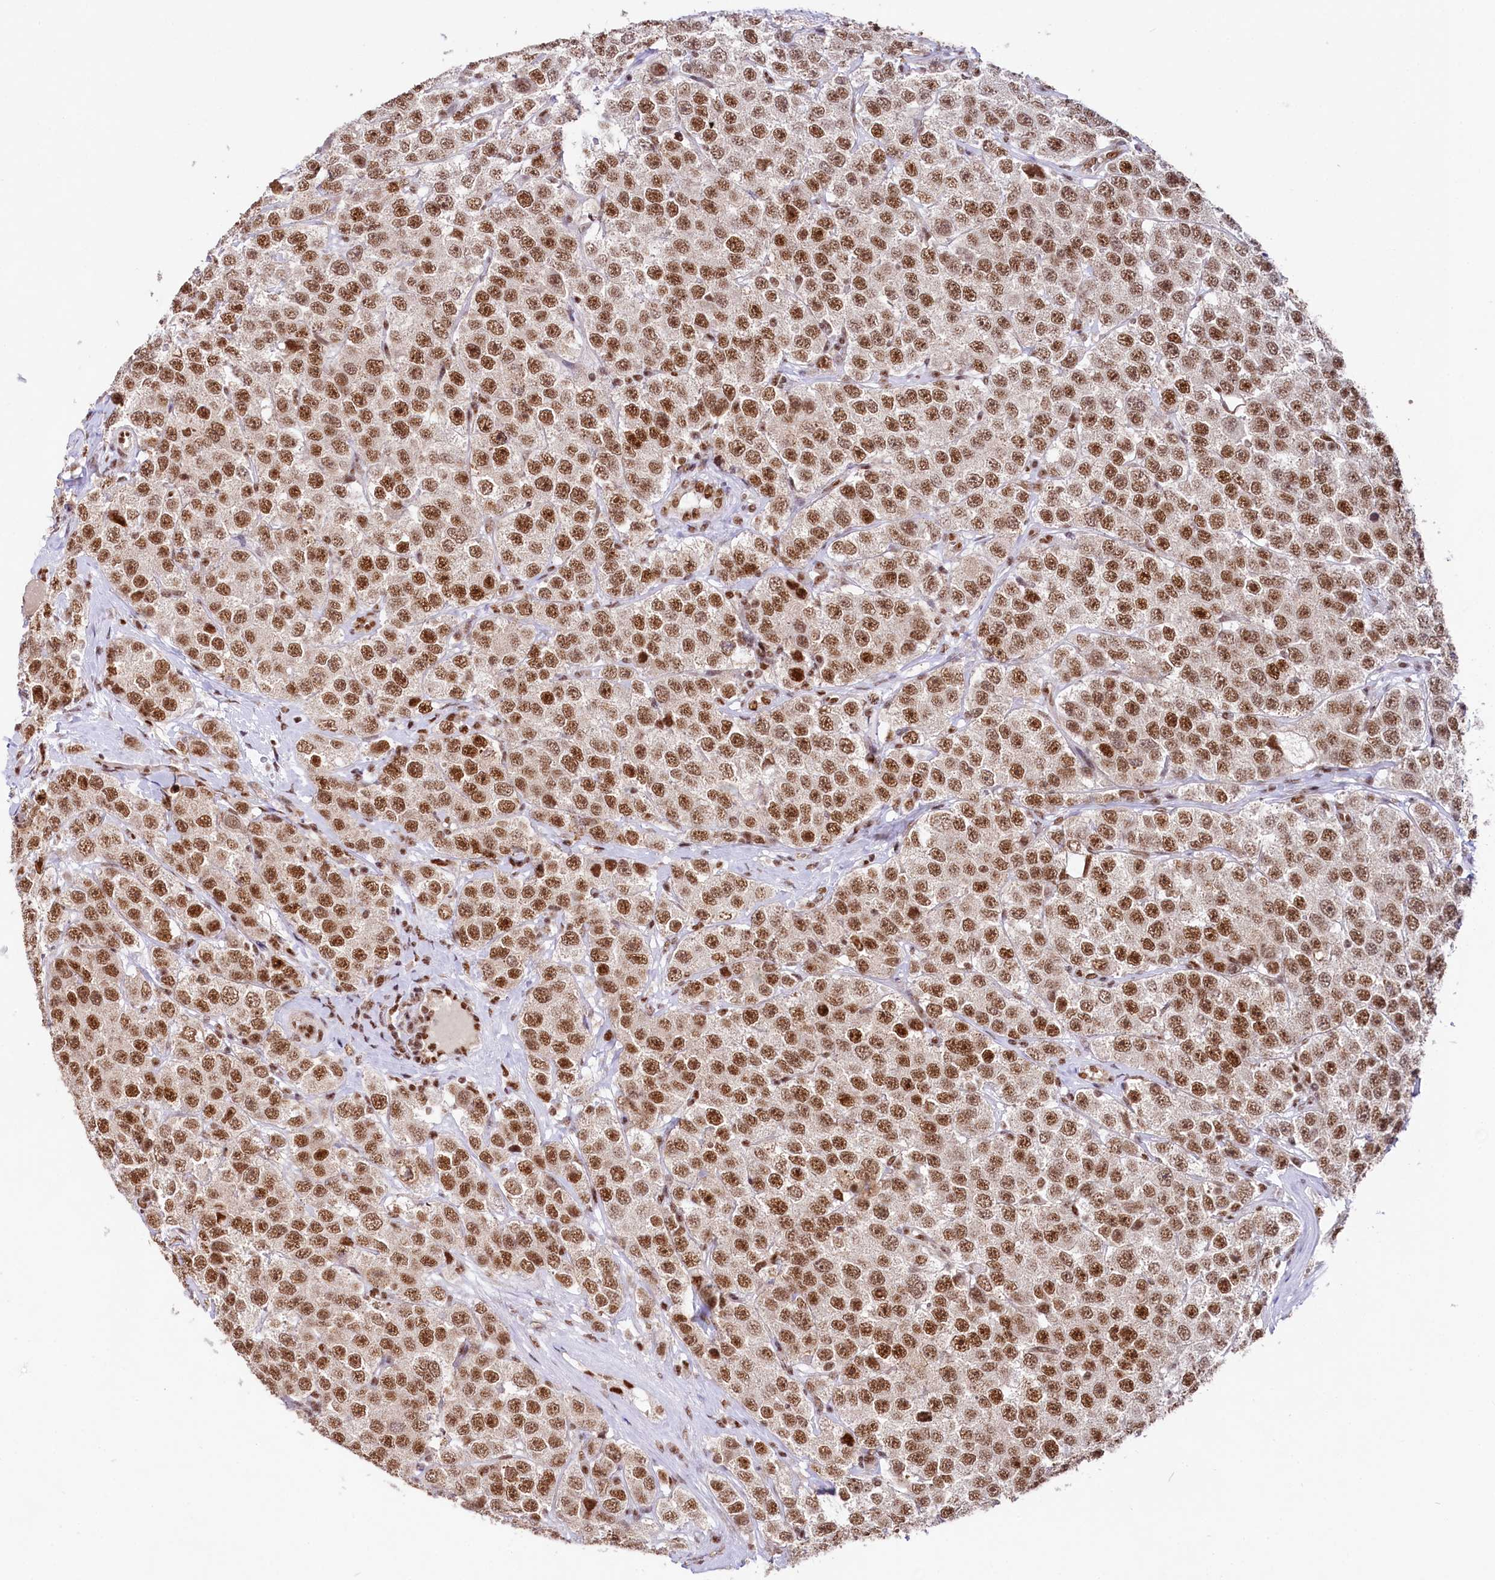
{"staining": {"intensity": "strong", "quantity": ">75%", "location": "nuclear"}, "tissue": "testis cancer", "cell_type": "Tumor cells", "image_type": "cancer", "snomed": [{"axis": "morphology", "description": "Seminoma, NOS"}, {"axis": "topography", "description": "Testis"}], "caption": "IHC histopathology image of human testis cancer stained for a protein (brown), which displays high levels of strong nuclear positivity in about >75% of tumor cells.", "gene": "HIRA", "patient": {"sex": "male", "age": 28}}